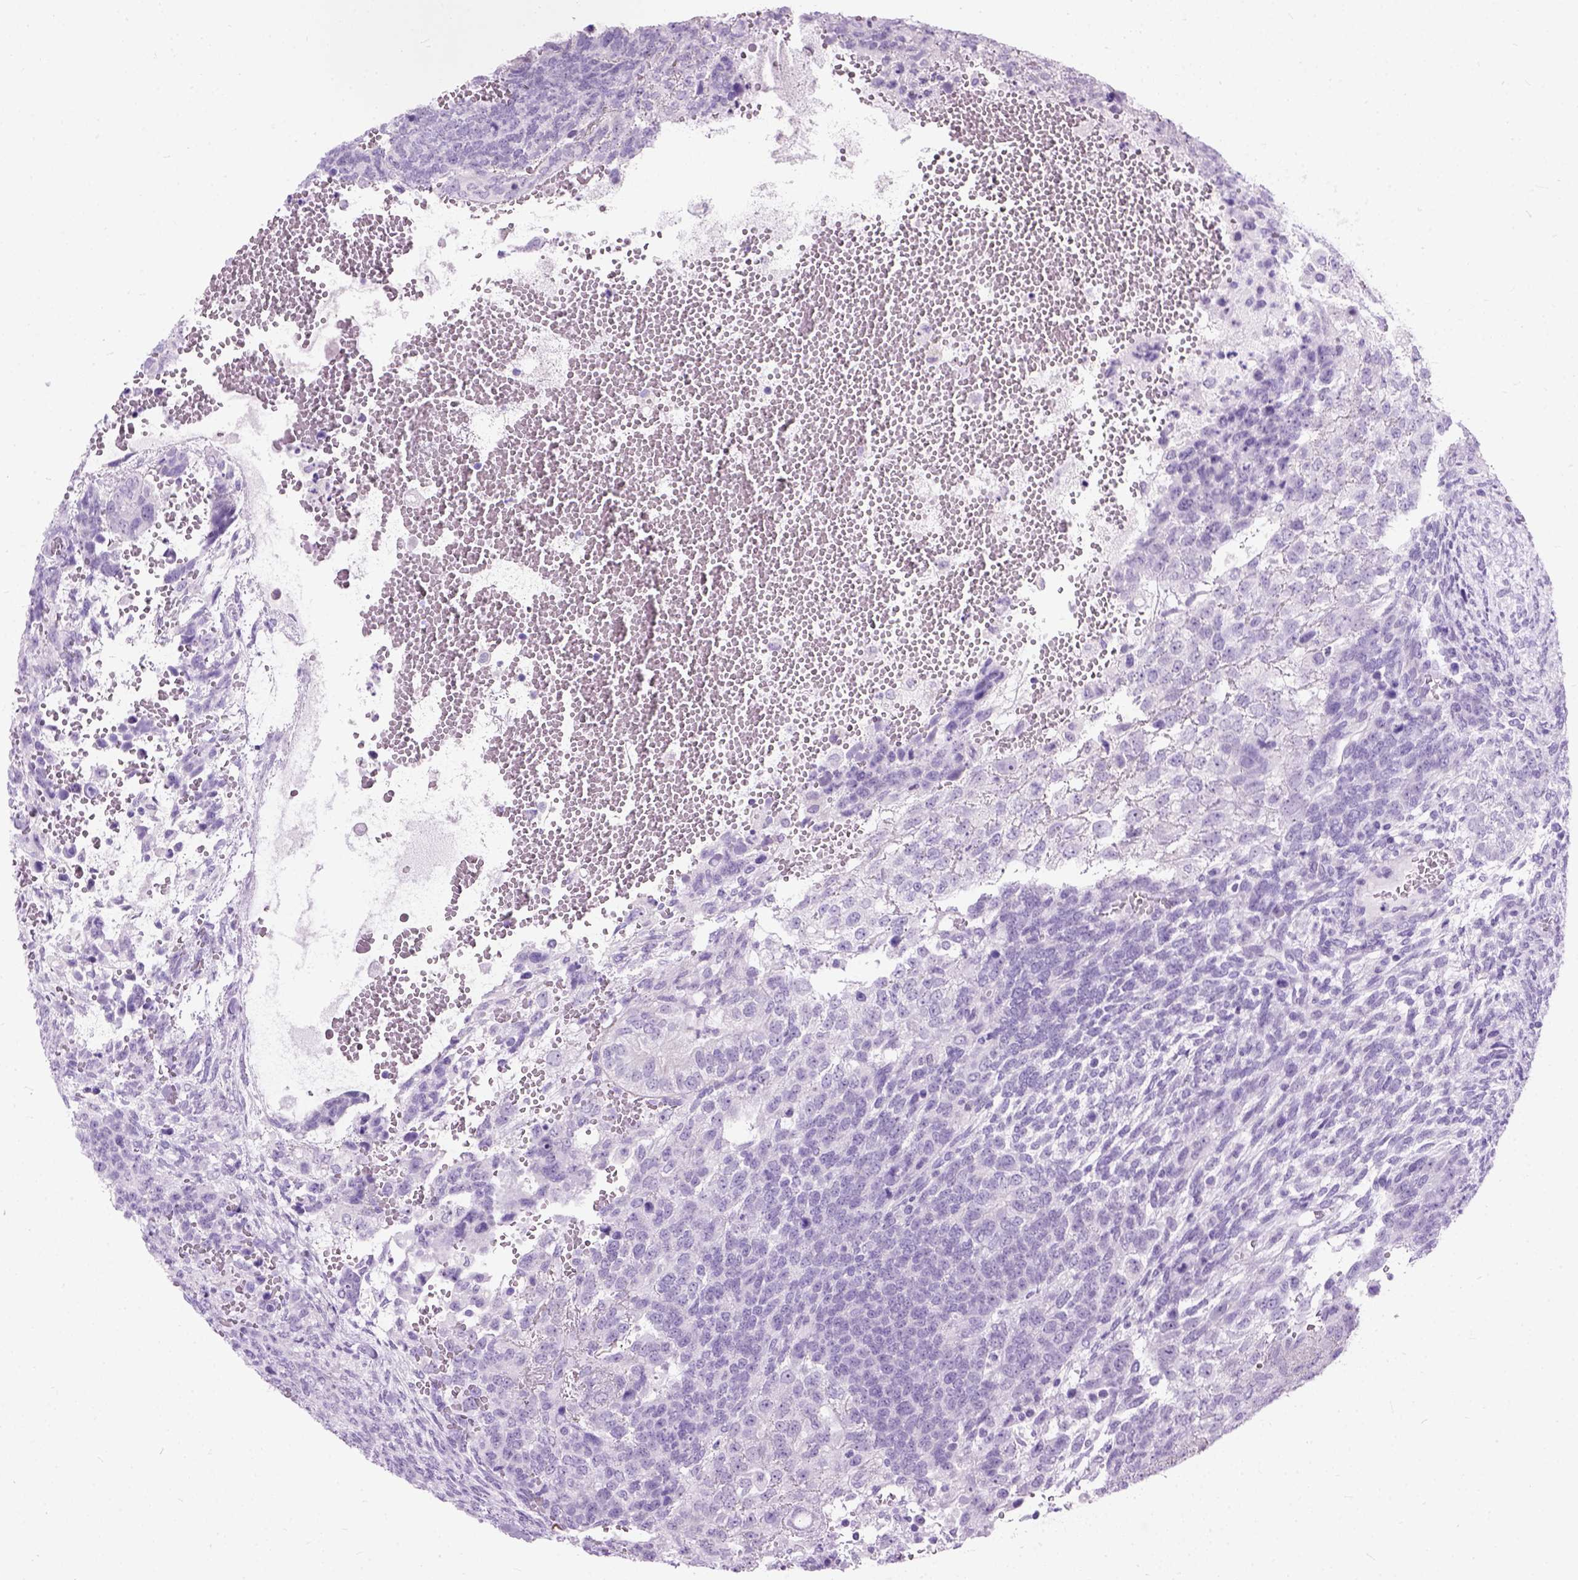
{"staining": {"intensity": "negative", "quantity": "none", "location": "none"}, "tissue": "testis cancer", "cell_type": "Tumor cells", "image_type": "cancer", "snomed": [{"axis": "morphology", "description": "Normal tissue, NOS"}, {"axis": "morphology", "description": "Carcinoma, Embryonal, NOS"}, {"axis": "topography", "description": "Testis"}, {"axis": "topography", "description": "Epididymis"}], "caption": "Immunohistochemistry micrograph of neoplastic tissue: human testis cancer (embryonal carcinoma) stained with DAB shows no significant protein expression in tumor cells.", "gene": "AXDND1", "patient": {"sex": "male", "age": 23}}